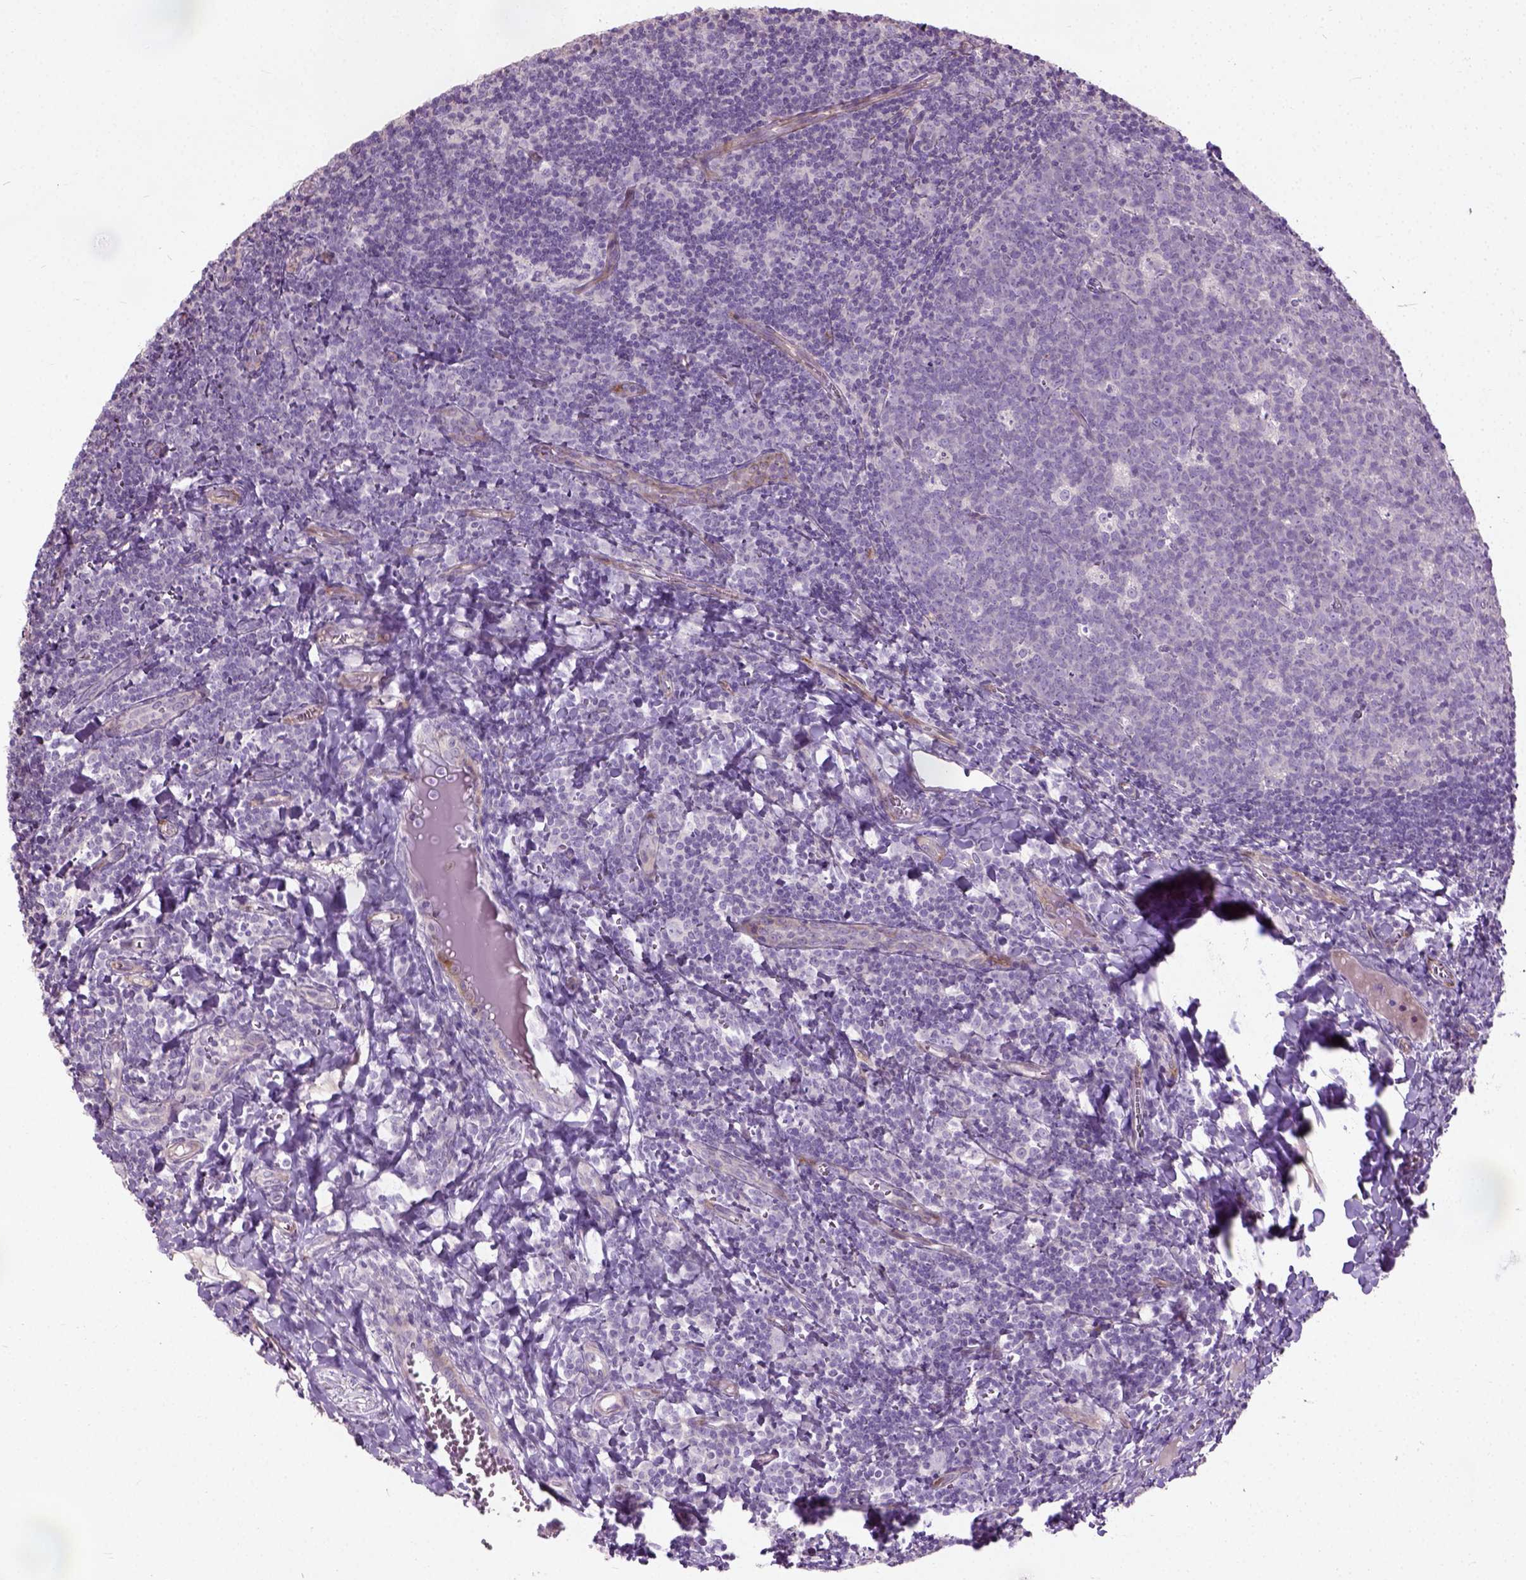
{"staining": {"intensity": "negative", "quantity": "none", "location": "none"}, "tissue": "lymph node", "cell_type": "Germinal center cells", "image_type": "normal", "snomed": [{"axis": "morphology", "description": "Normal tissue, NOS"}, {"axis": "topography", "description": "Lymph node"}], "caption": "Germinal center cells show no significant protein positivity in benign lymph node. (Immunohistochemistry (ihc), brightfield microscopy, high magnification).", "gene": "PKP3", "patient": {"sex": "female", "age": 21}}